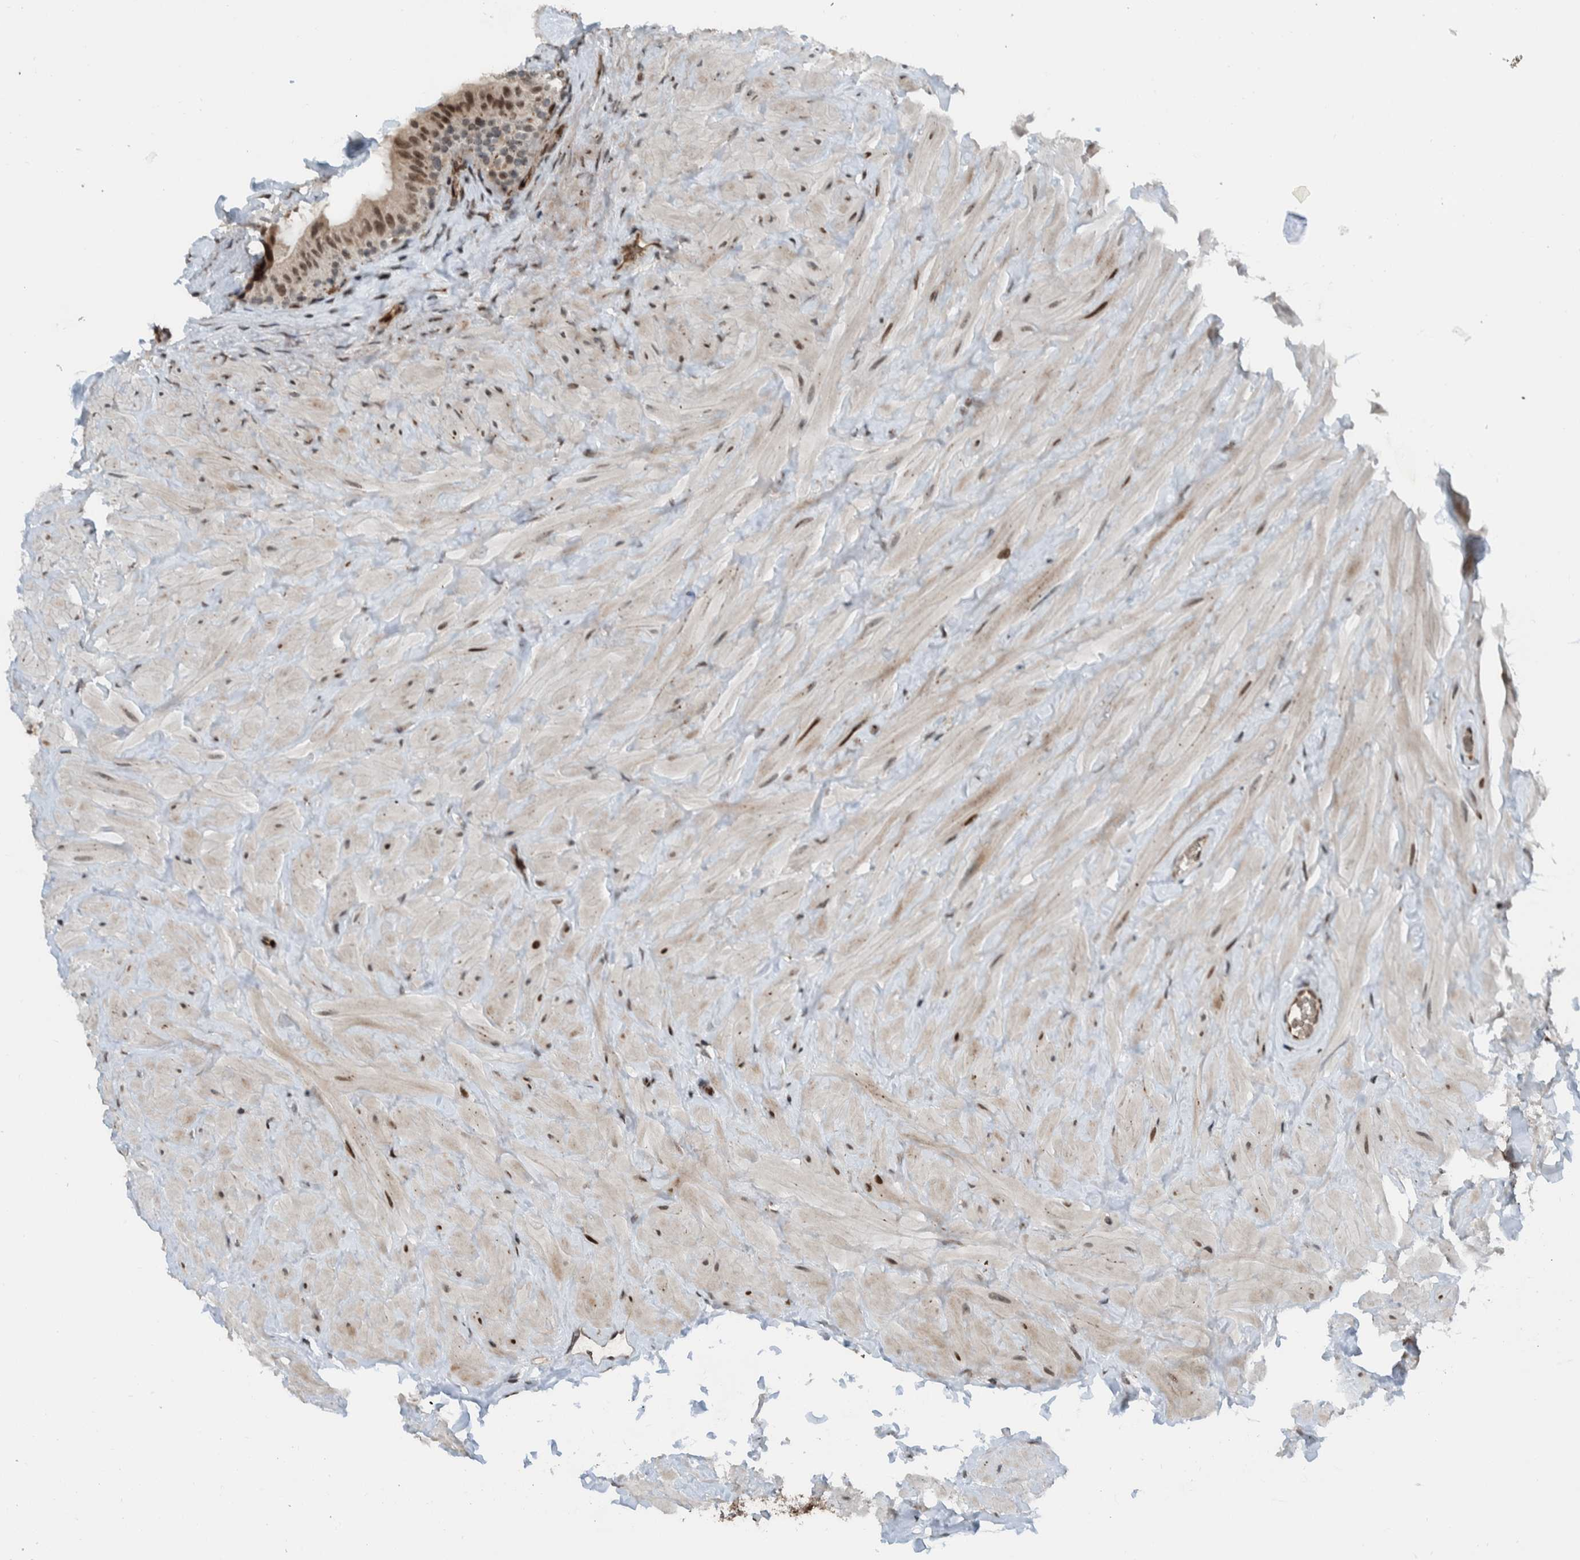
{"staining": {"intensity": "weak", "quantity": ">75%", "location": "nuclear"}, "tissue": "epididymis", "cell_type": "Glandular cells", "image_type": "normal", "snomed": [{"axis": "morphology", "description": "Normal tissue, NOS"}, {"axis": "topography", "description": "Vascular tissue"}, {"axis": "topography", "description": "Epididymis"}], "caption": "IHC image of unremarkable epididymis: epididymis stained using IHC reveals low levels of weak protein expression localized specifically in the nuclear of glandular cells, appearing as a nuclear brown color.", "gene": "ZNF366", "patient": {"sex": "male", "age": 49}}